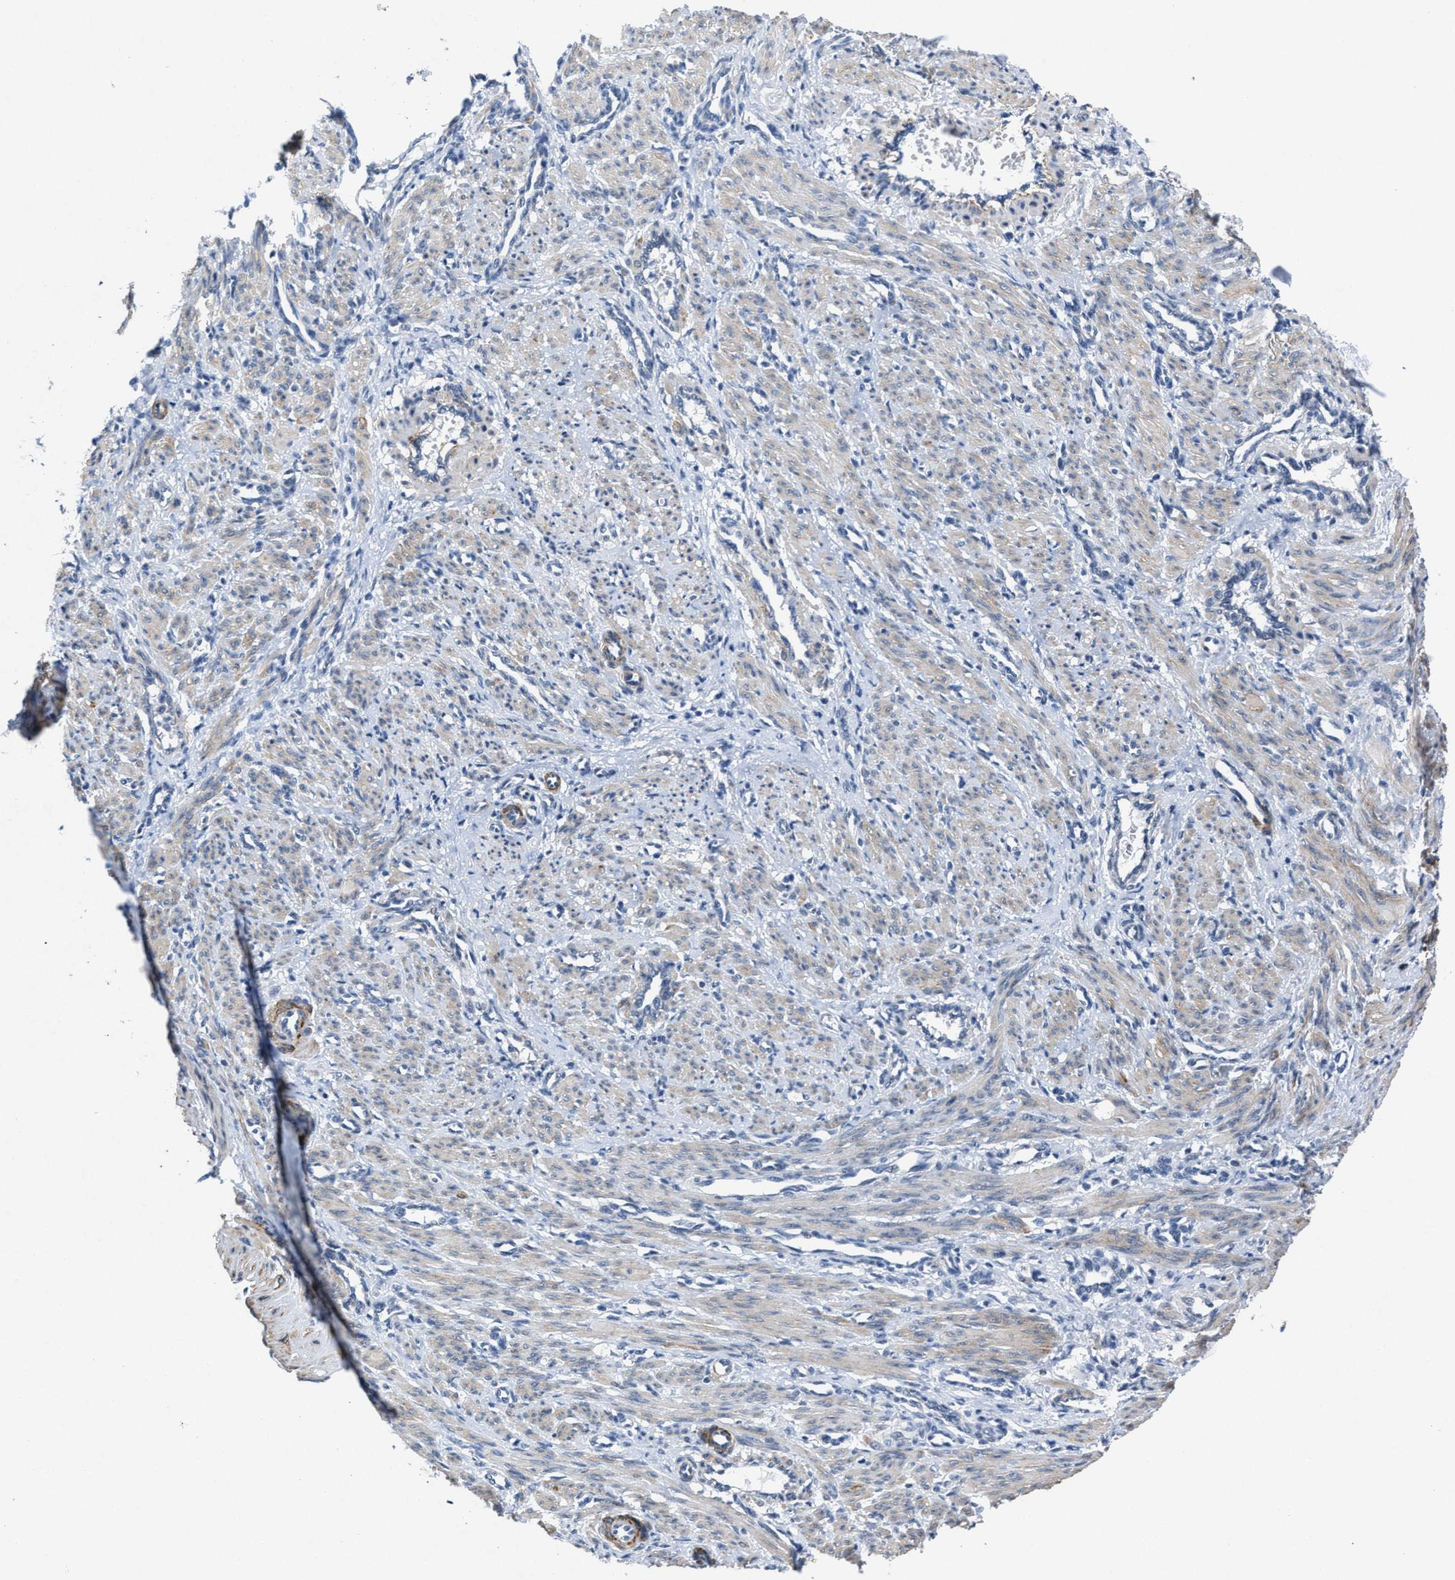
{"staining": {"intensity": "moderate", "quantity": "<25%", "location": "cytoplasmic/membranous"}, "tissue": "smooth muscle", "cell_type": "Smooth muscle cells", "image_type": "normal", "snomed": [{"axis": "morphology", "description": "Normal tissue, NOS"}, {"axis": "topography", "description": "Endometrium"}], "caption": "Immunohistochemical staining of normal smooth muscle displays low levels of moderate cytoplasmic/membranous positivity in about <25% of smooth muscle cells. Nuclei are stained in blue.", "gene": "ID3", "patient": {"sex": "female", "age": 33}}